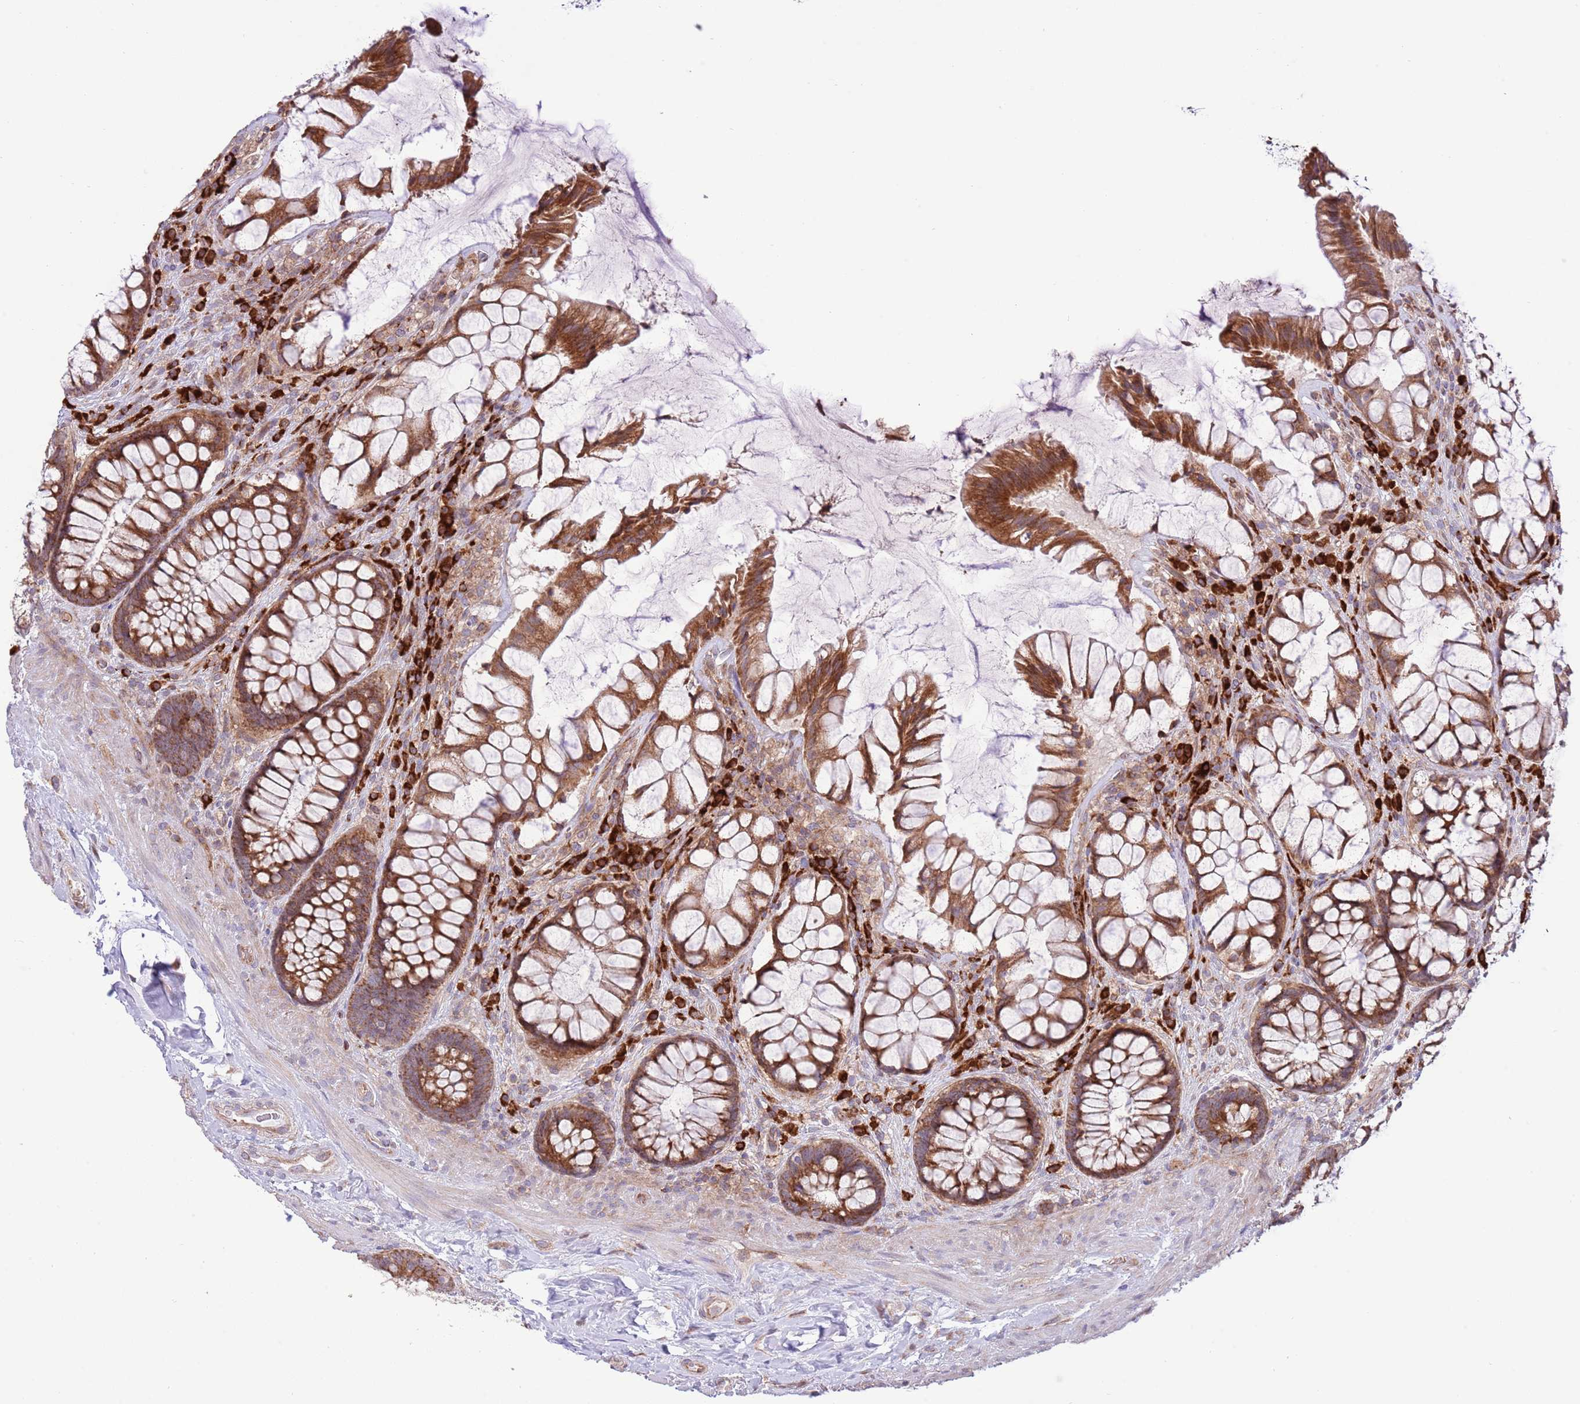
{"staining": {"intensity": "moderate", "quantity": ">75%", "location": "cytoplasmic/membranous"}, "tissue": "rectum", "cell_type": "Glandular cells", "image_type": "normal", "snomed": [{"axis": "morphology", "description": "Normal tissue, NOS"}, {"axis": "topography", "description": "Rectum"}], "caption": "Rectum stained with DAB (3,3'-diaminobenzidine) immunohistochemistry reveals medium levels of moderate cytoplasmic/membranous staining in approximately >75% of glandular cells.", "gene": "DAND5", "patient": {"sex": "female", "age": 58}}